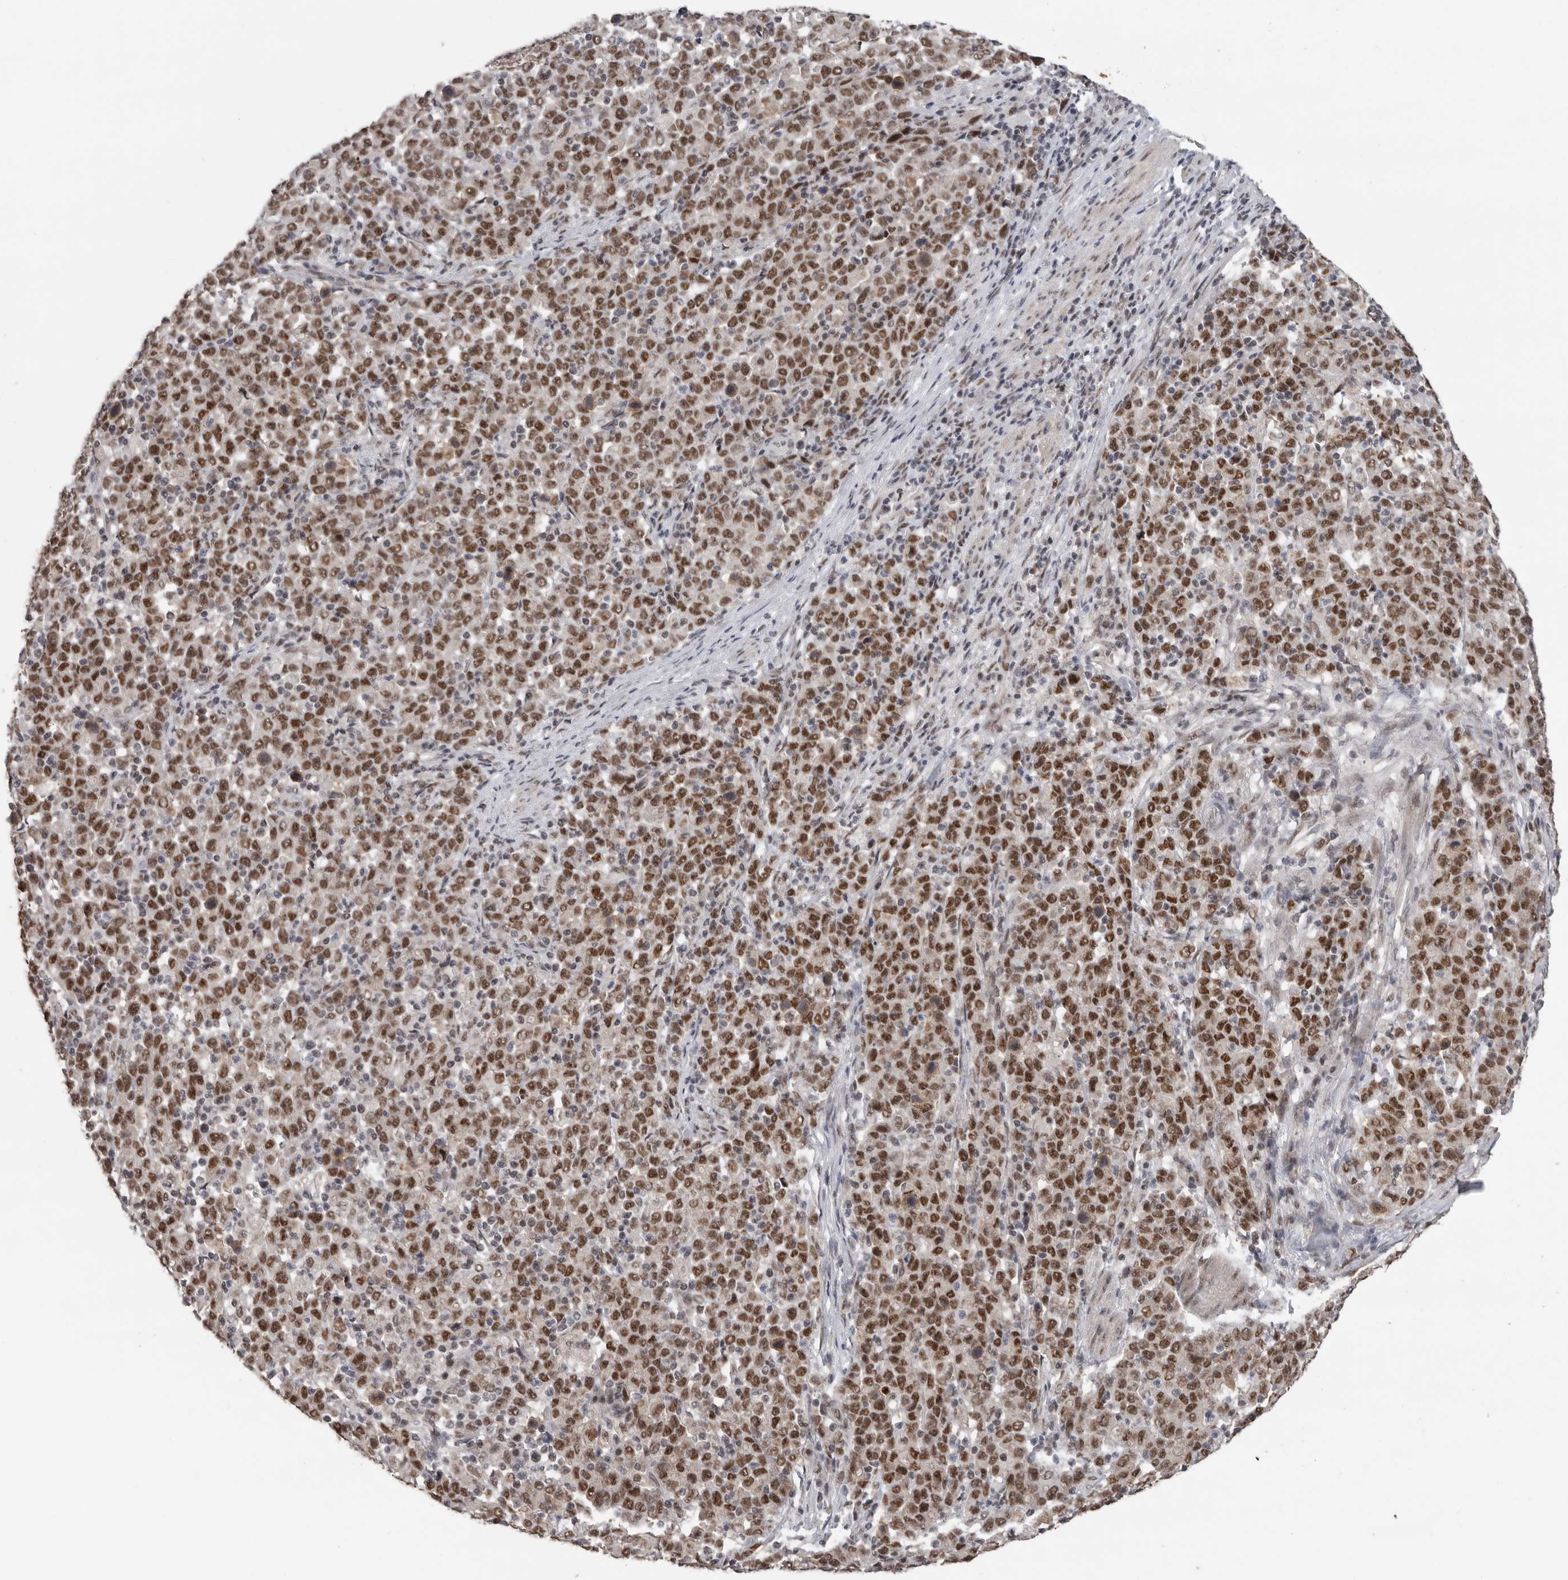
{"staining": {"intensity": "moderate", "quantity": ">75%", "location": "nuclear"}, "tissue": "stomach cancer", "cell_type": "Tumor cells", "image_type": "cancer", "snomed": [{"axis": "morphology", "description": "Adenocarcinoma, NOS"}, {"axis": "topography", "description": "Stomach, upper"}], "caption": "Tumor cells exhibit medium levels of moderate nuclear expression in about >75% of cells in adenocarcinoma (stomach).", "gene": "PPP1R10", "patient": {"sex": "male", "age": 69}}